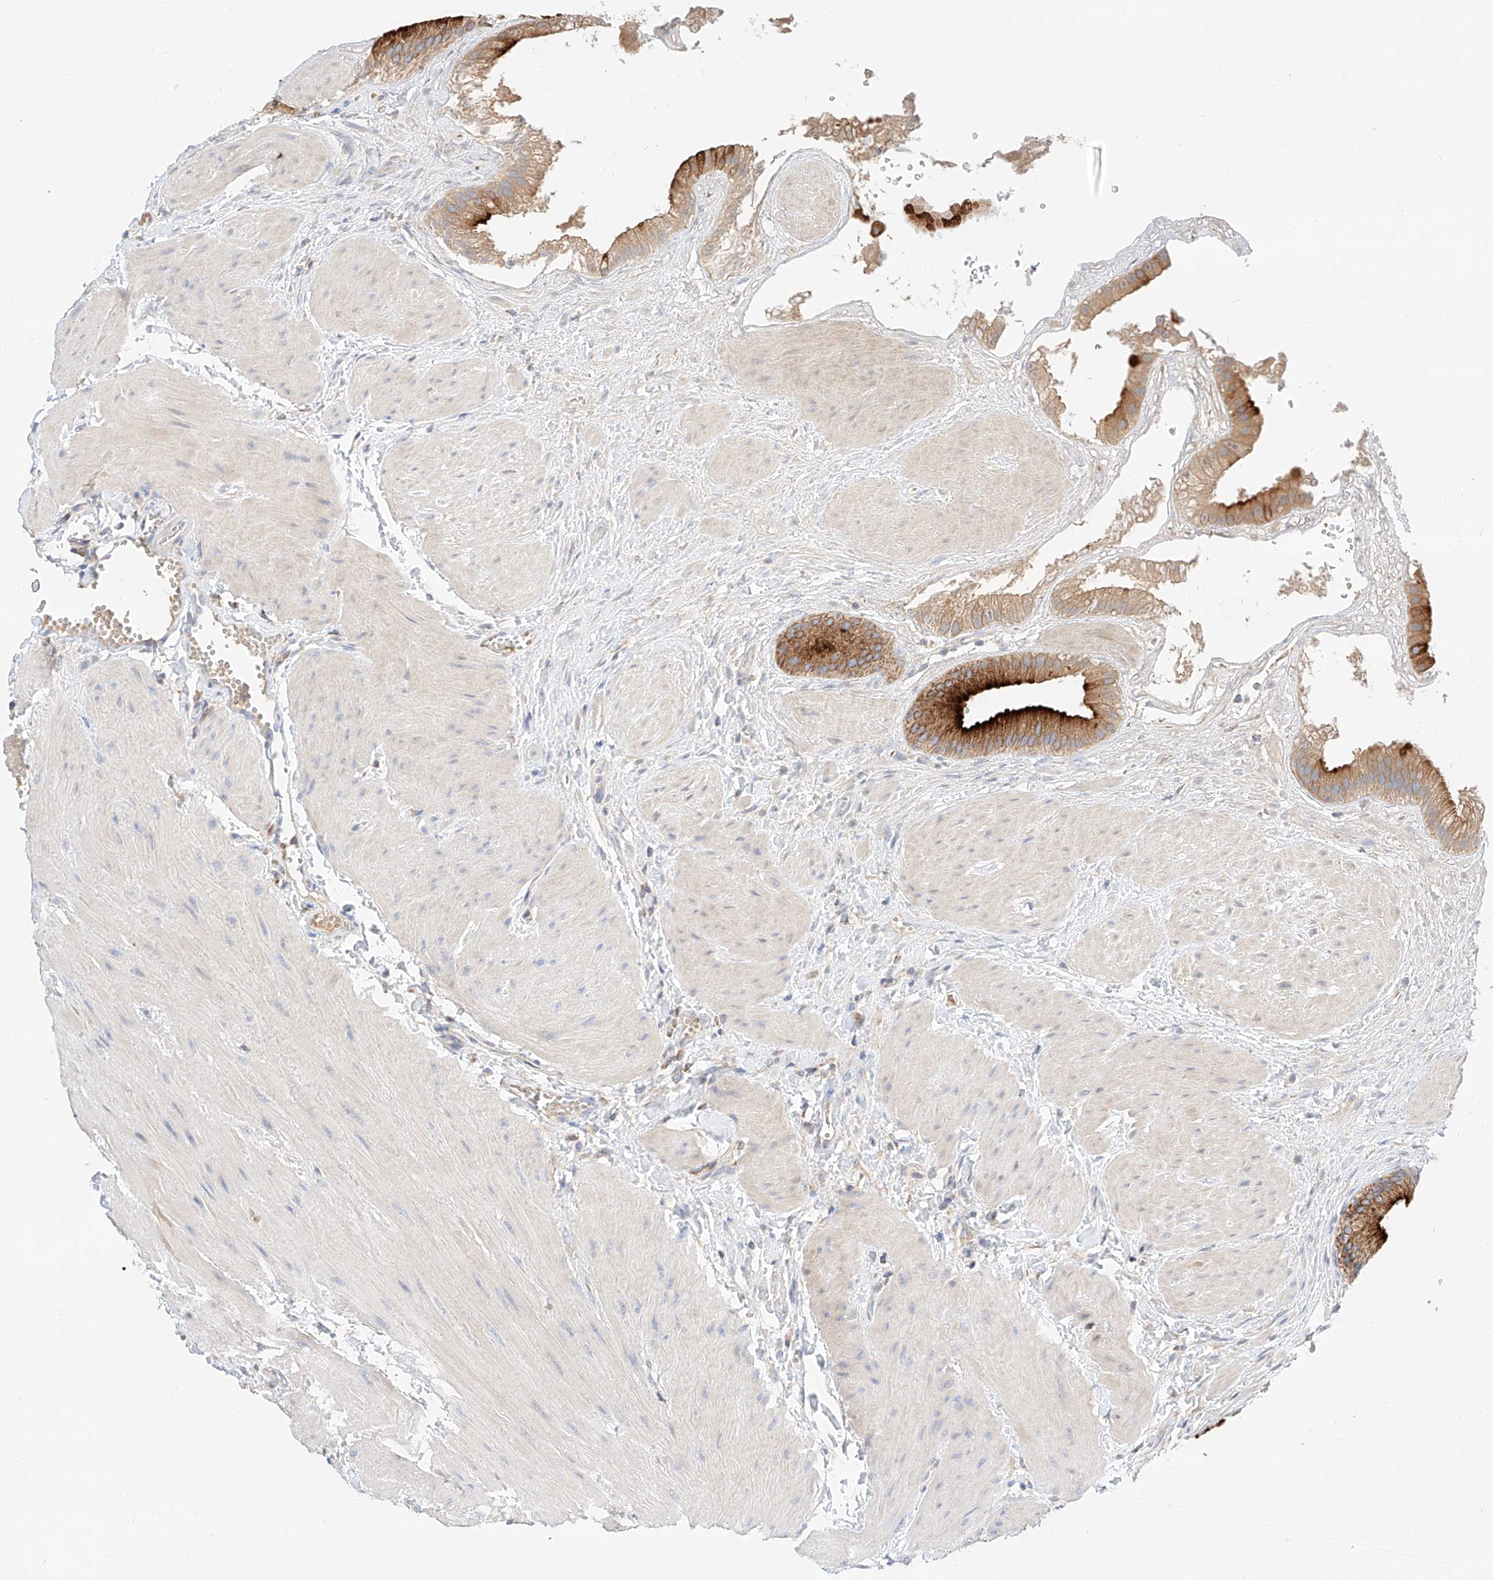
{"staining": {"intensity": "strong", "quantity": ">75%", "location": "cytoplasmic/membranous"}, "tissue": "gallbladder", "cell_type": "Glandular cells", "image_type": "normal", "snomed": [{"axis": "morphology", "description": "Normal tissue, NOS"}, {"axis": "topography", "description": "Gallbladder"}], "caption": "Immunohistochemical staining of unremarkable human gallbladder reveals strong cytoplasmic/membranous protein expression in about >75% of glandular cells.", "gene": "MAP7", "patient": {"sex": "male", "age": 55}}